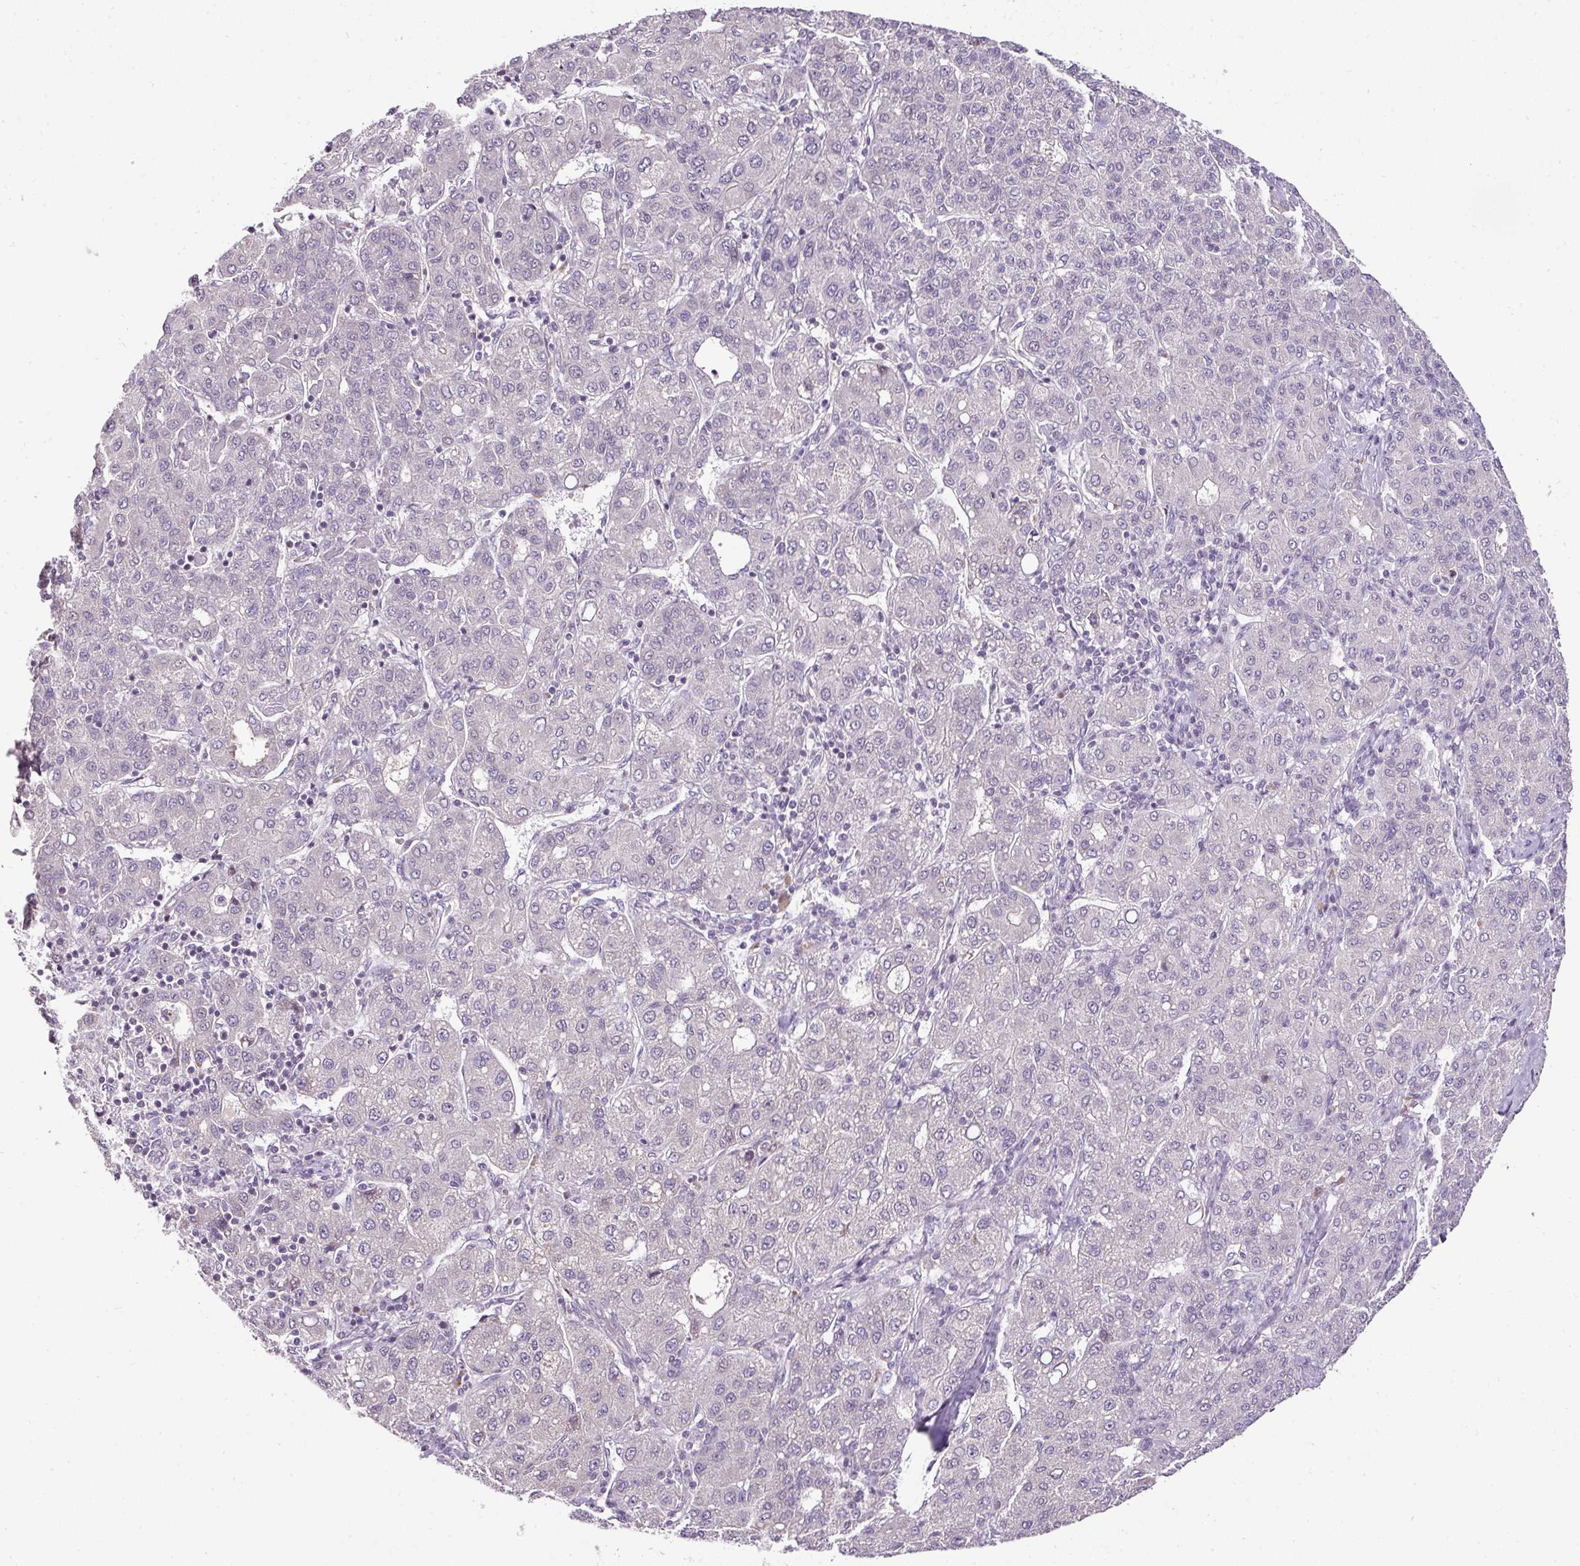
{"staining": {"intensity": "negative", "quantity": "none", "location": "none"}, "tissue": "liver cancer", "cell_type": "Tumor cells", "image_type": "cancer", "snomed": [{"axis": "morphology", "description": "Carcinoma, Hepatocellular, NOS"}, {"axis": "topography", "description": "Liver"}], "caption": "This is a photomicrograph of immunohistochemistry staining of liver cancer, which shows no staining in tumor cells.", "gene": "TEX30", "patient": {"sex": "male", "age": 65}}